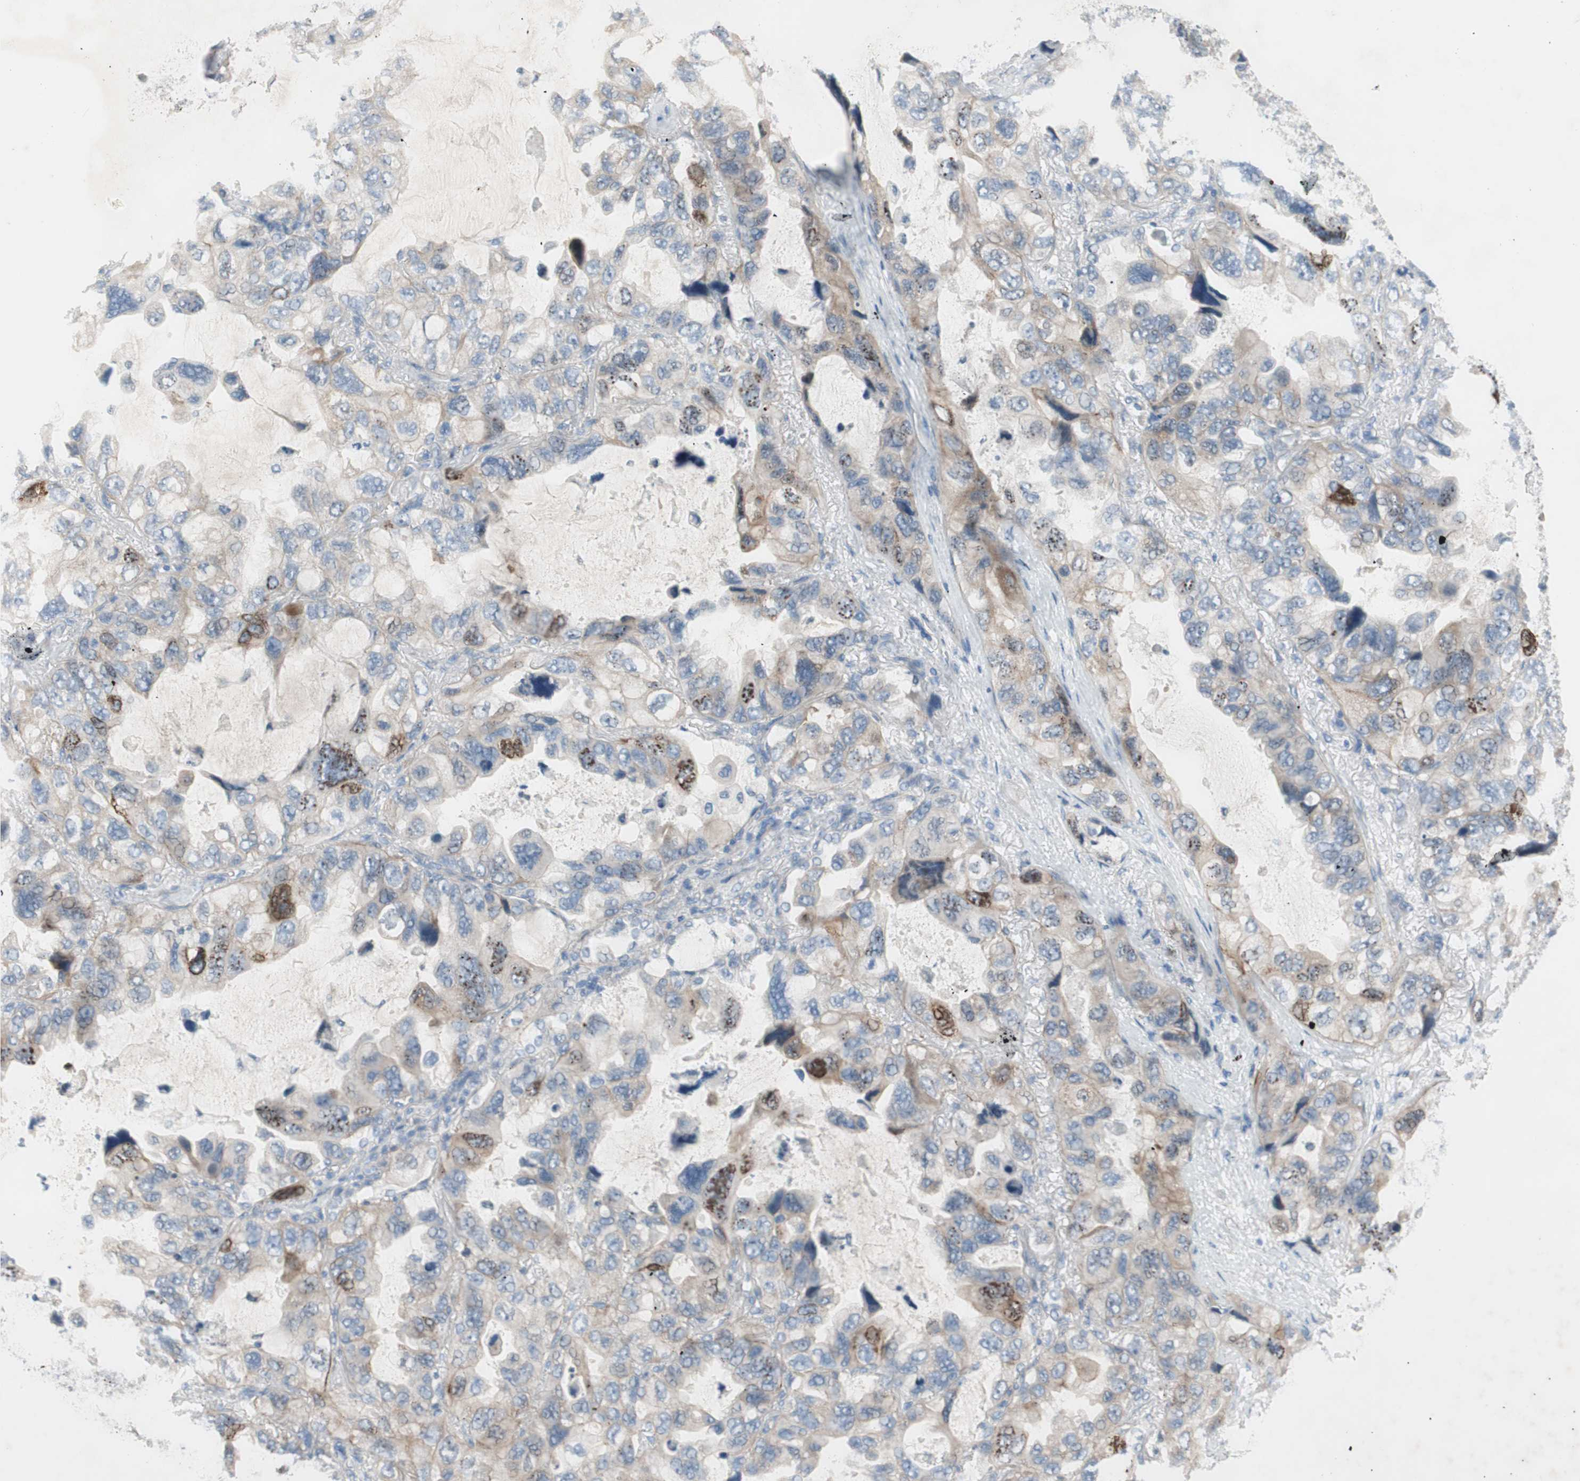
{"staining": {"intensity": "moderate", "quantity": "<25%", "location": "cytoplasmic/membranous"}, "tissue": "lung cancer", "cell_type": "Tumor cells", "image_type": "cancer", "snomed": [{"axis": "morphology", "description": "Squamous cell carcinoma, NOS"}, {"axis": "topography", "description": "Lung"}], "caption": "Immunohistochemical staining of squamous cell carcinoma (lung) demonstrates low levels of moderate cytoplasmic/membranous protein expression in approximately <25% of tumor cells. Immunohistochemistry stains the protein in brown and the nuclei are stained blue.", "gene": "PRRG4", "patient": {"sex": "female", "age": 73}}